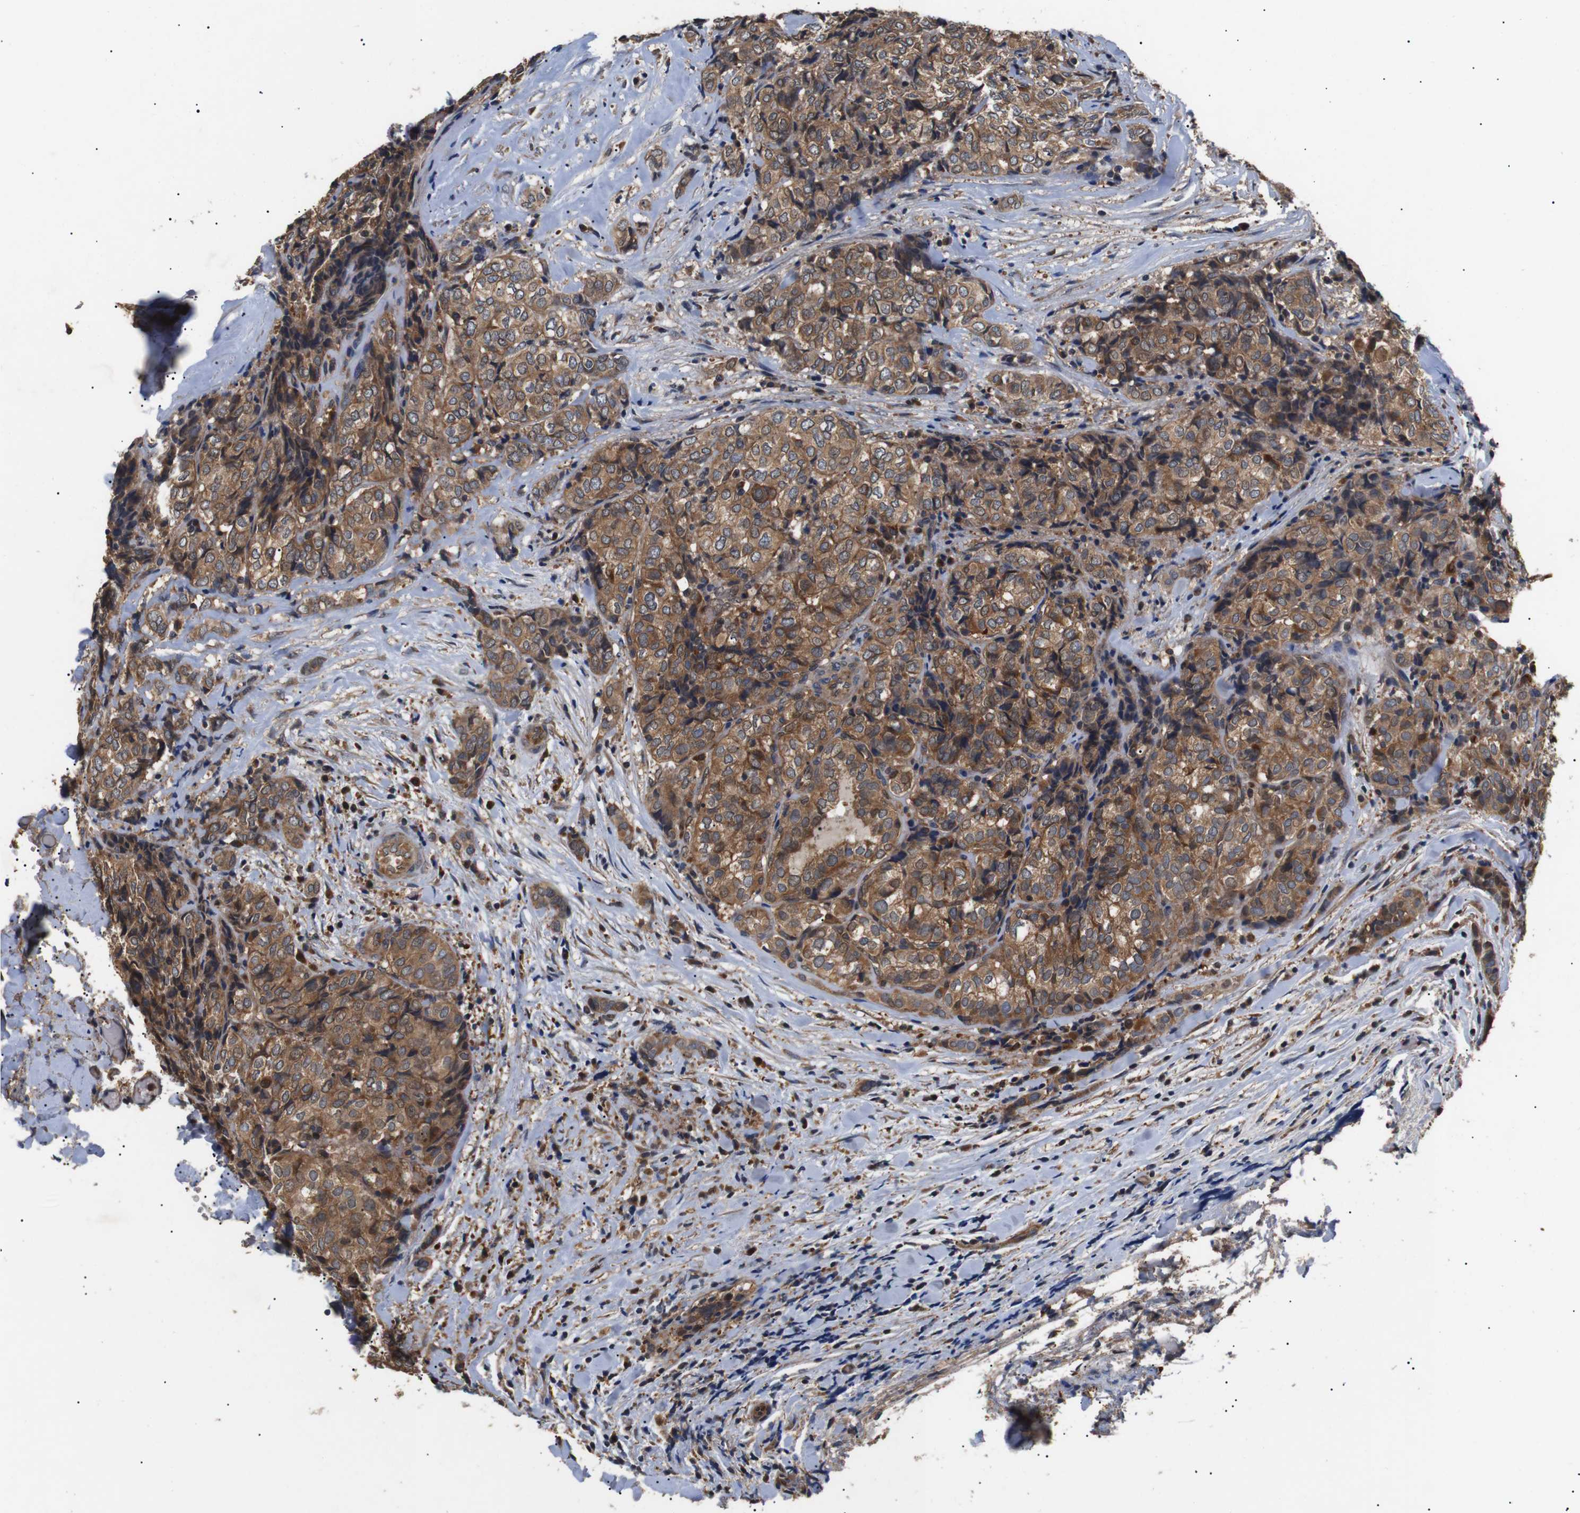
{"staining": {"intensity": "moderate", "quantity": ">75%", "location": "cytoplasmic/membranous"}, "tissue": "thyroid cancer", "cell_type": "Tumor cells", "image_type": "cancer", "snomed": [{"axis": "morphology", "description": "Normal tissue, NOS"}, {"axis": "morphology", "description": "Papillary adenocarcinoma, NOS"}, {"axis": "topography", "description": "Thyroid gland"}], "caption": "About >75% of tumor cells in thyroid cancer (papillary adenocarcinoma) show moderate cytoplasmic/membranous protein positivity as visualized by brown immunohistochemical staining.", "gene": "DDR1", "patient": {"sex": "female", "age": 30}}